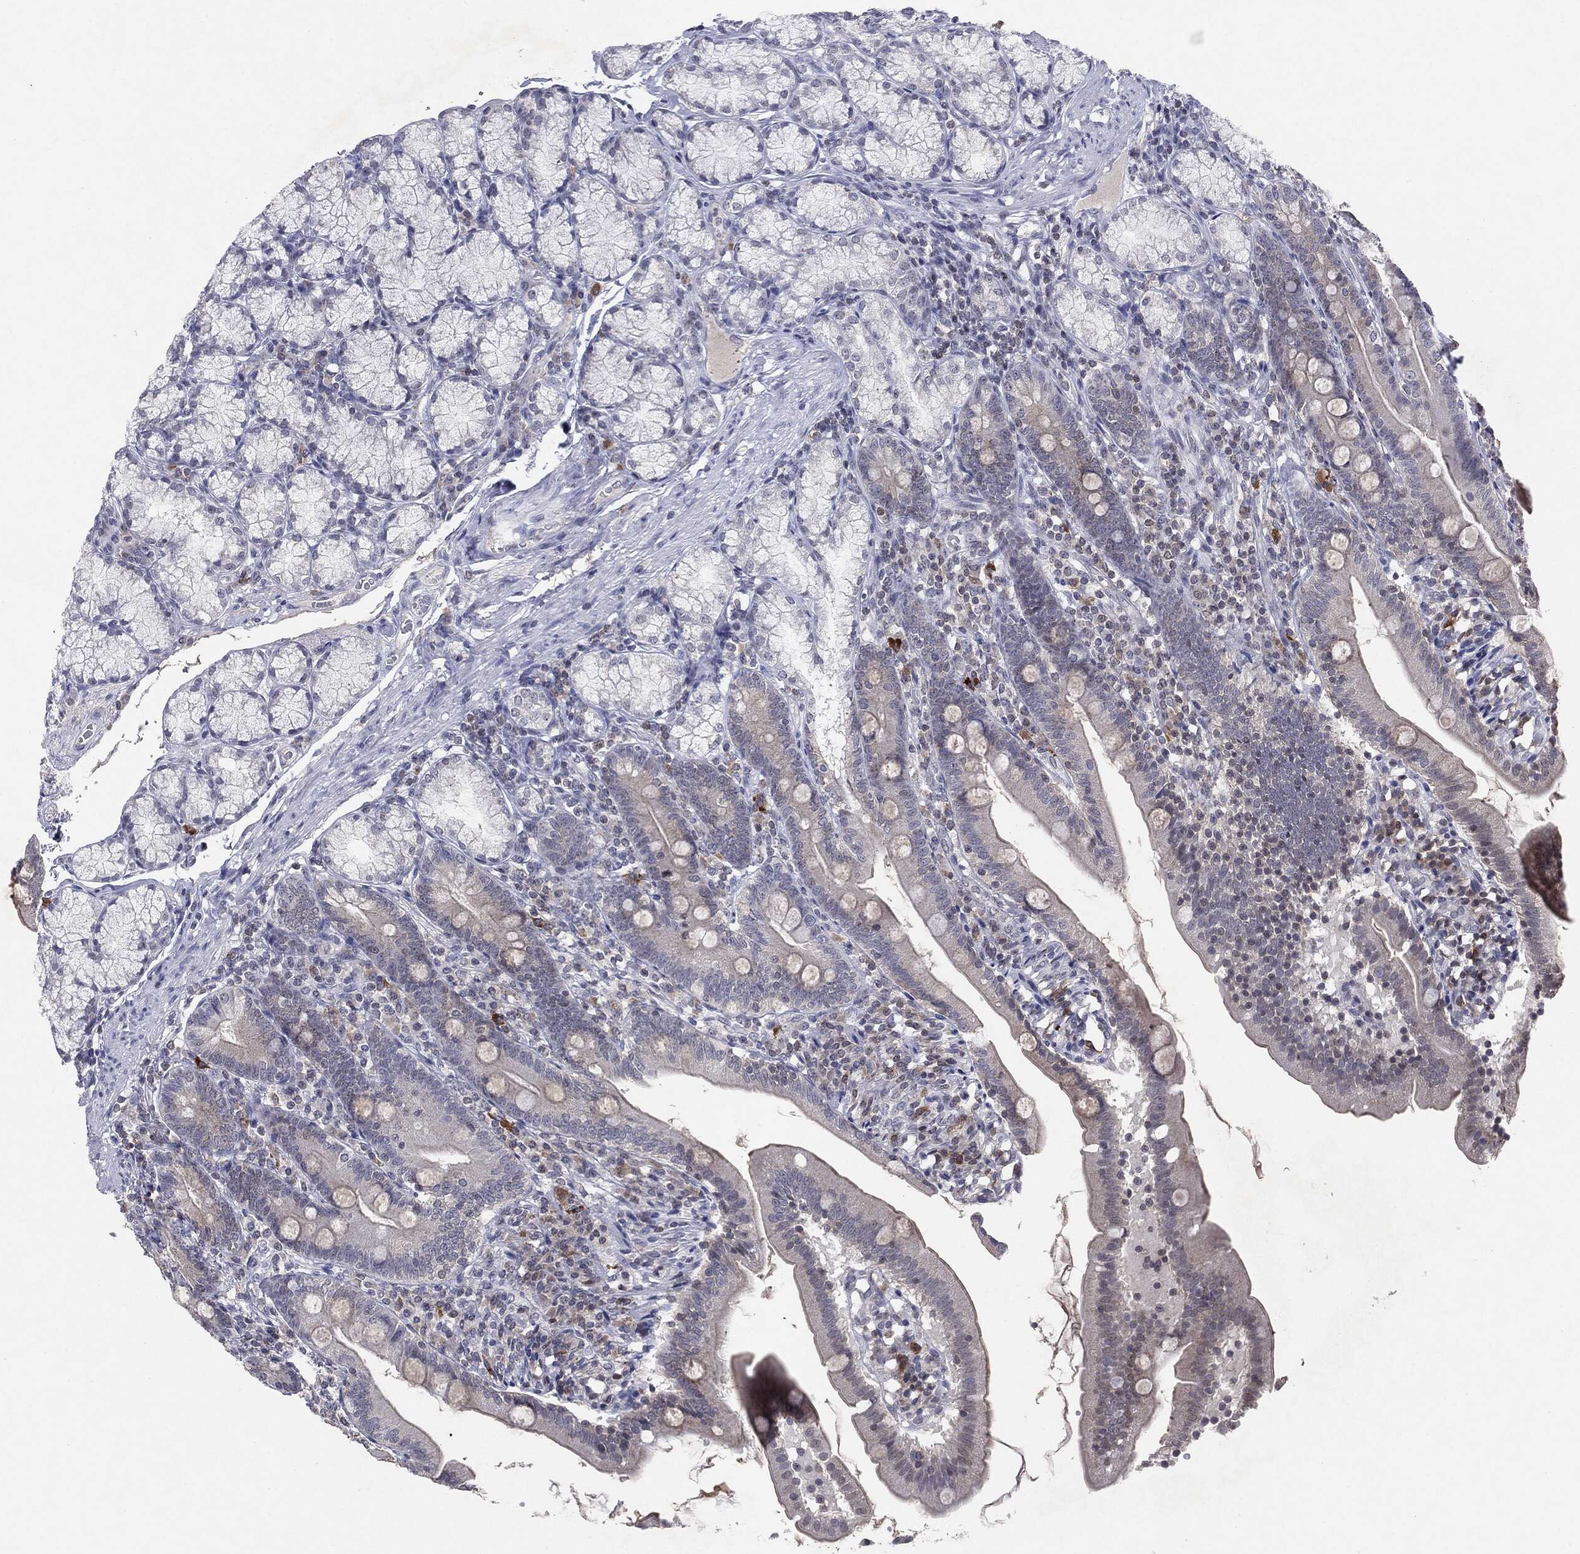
{"staining": {"intensity": "negative", "quantity": "none", "location": "none"}, "tissue": "duodenum", "cell_type": "Glandular cells", "image_type": "normal", "snomed": [{"axis": "morphology", "description": "Normal tissue, NOS"}, {"axis": "topography", "description": "Duodenum"}], "caption": "Glandular cells show no significant expression in unremarkable duodenum. The staining was performed using DAB (3,3'-diaminobenzidine) to visualize the protein expression in brown, while the nuclei were stained in blue with hematoxylin (Magnification: 20x).", "gene": "KIF2C", "patient": {"sex": "female", "age": 67}}